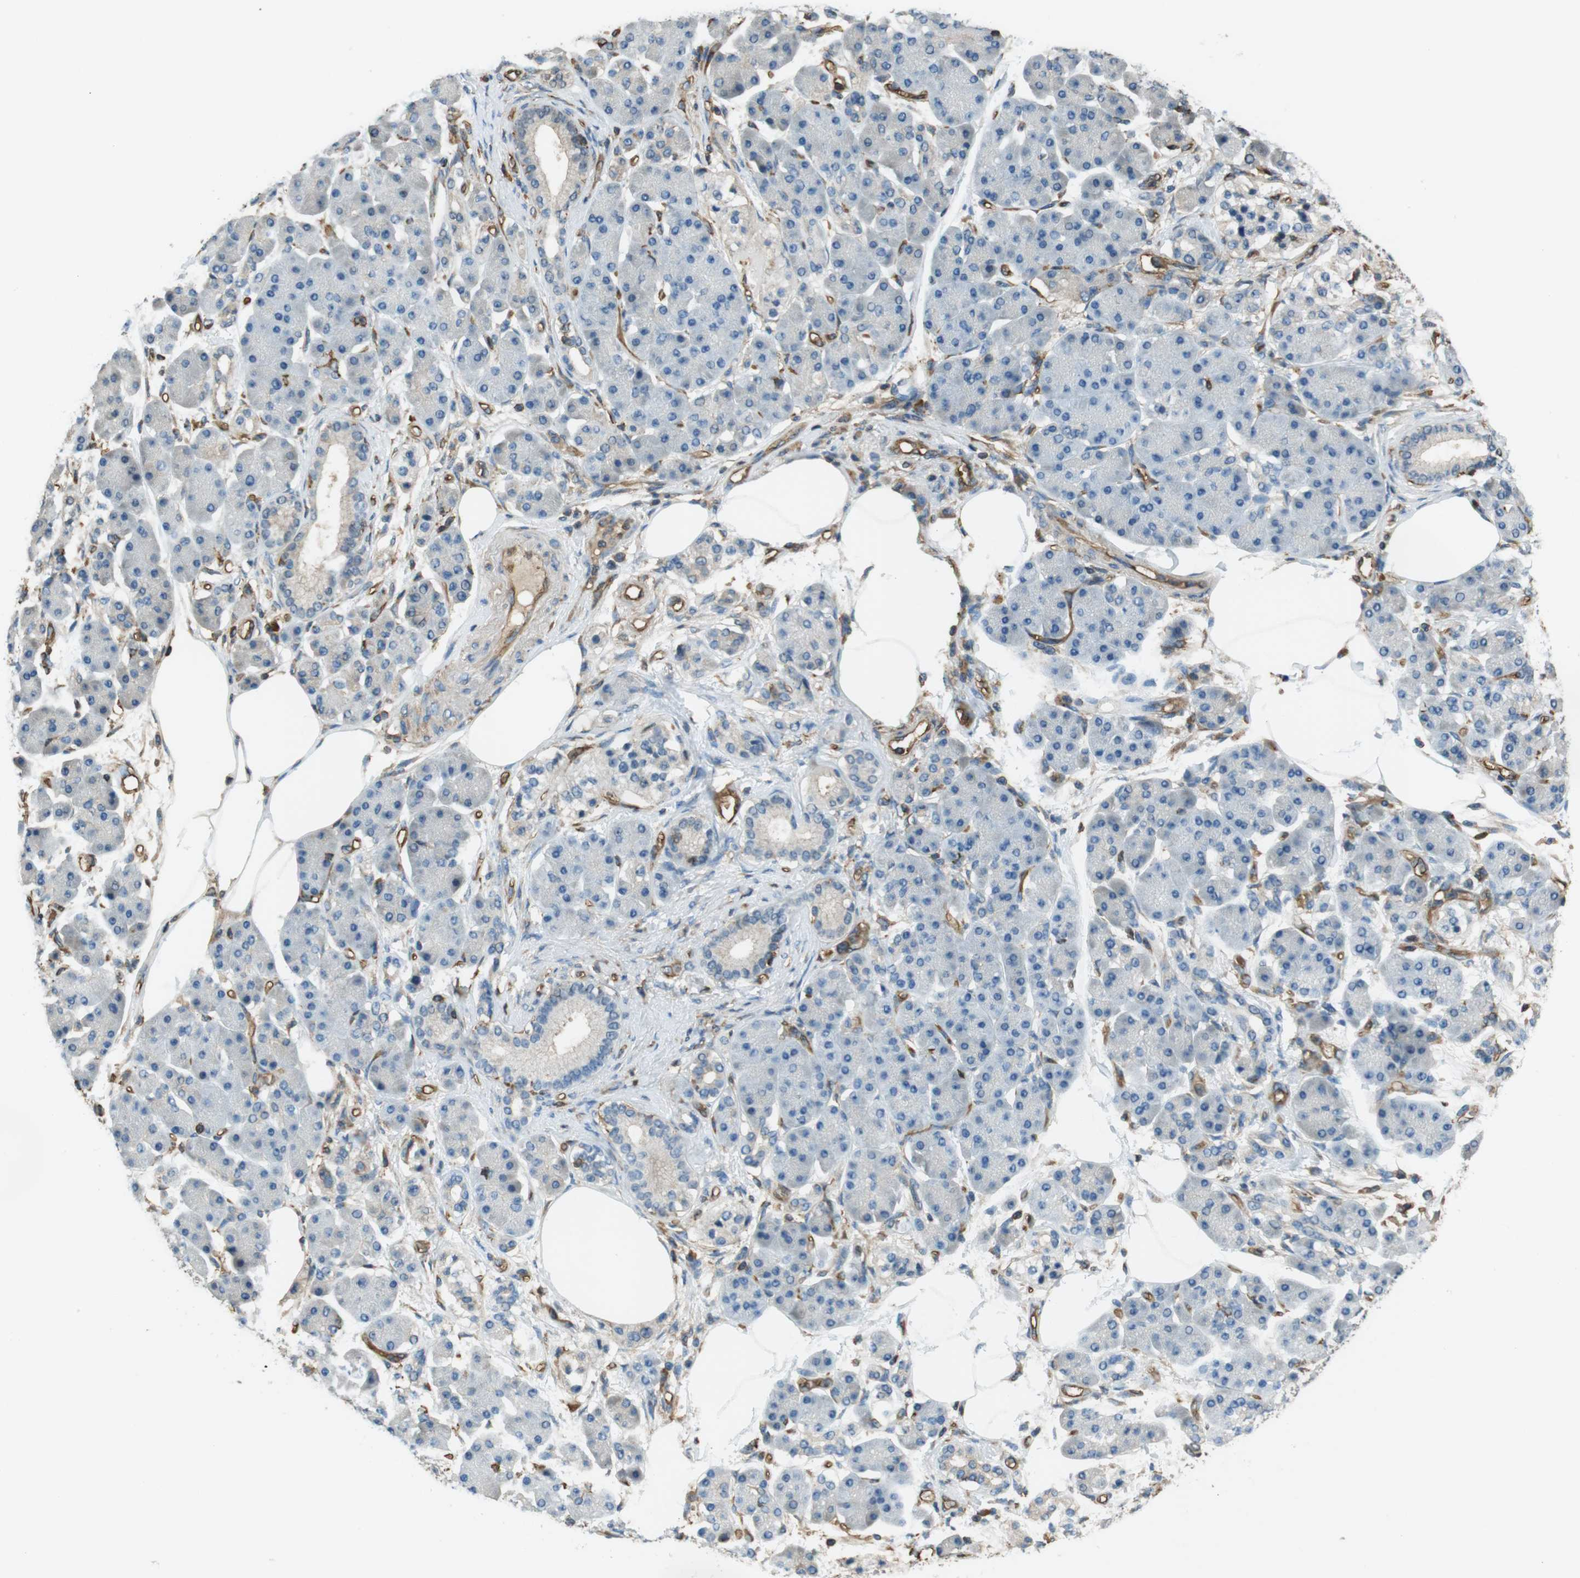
{"staining": {"intensity": "negative", "quantity": "none", "location": "none"}, "tissue": "pancreatic cancer", "cell_type": "Tumor cells", "image_type": "cancer", "snomed": [{"axis": "morphology", "description": "Adenocarcinoma, NOS"}, {"axis": "morphology", "description": "Adenocarcinoma, metastatic, NOS"}, {"axis": "topography", "description": "Lymph node"}, {"axis": "topography", "description": "Pancreas"}, {"axis": "topography", "description": "Duodenum"}], "caption": "This is an immunohistochemistry photomicrograph of human pancreatic metastatic adenocarcinoma. There is no expression in tumor cells.", "gene": "FCAR", "patient": {"sex": "female", "age": 64}}